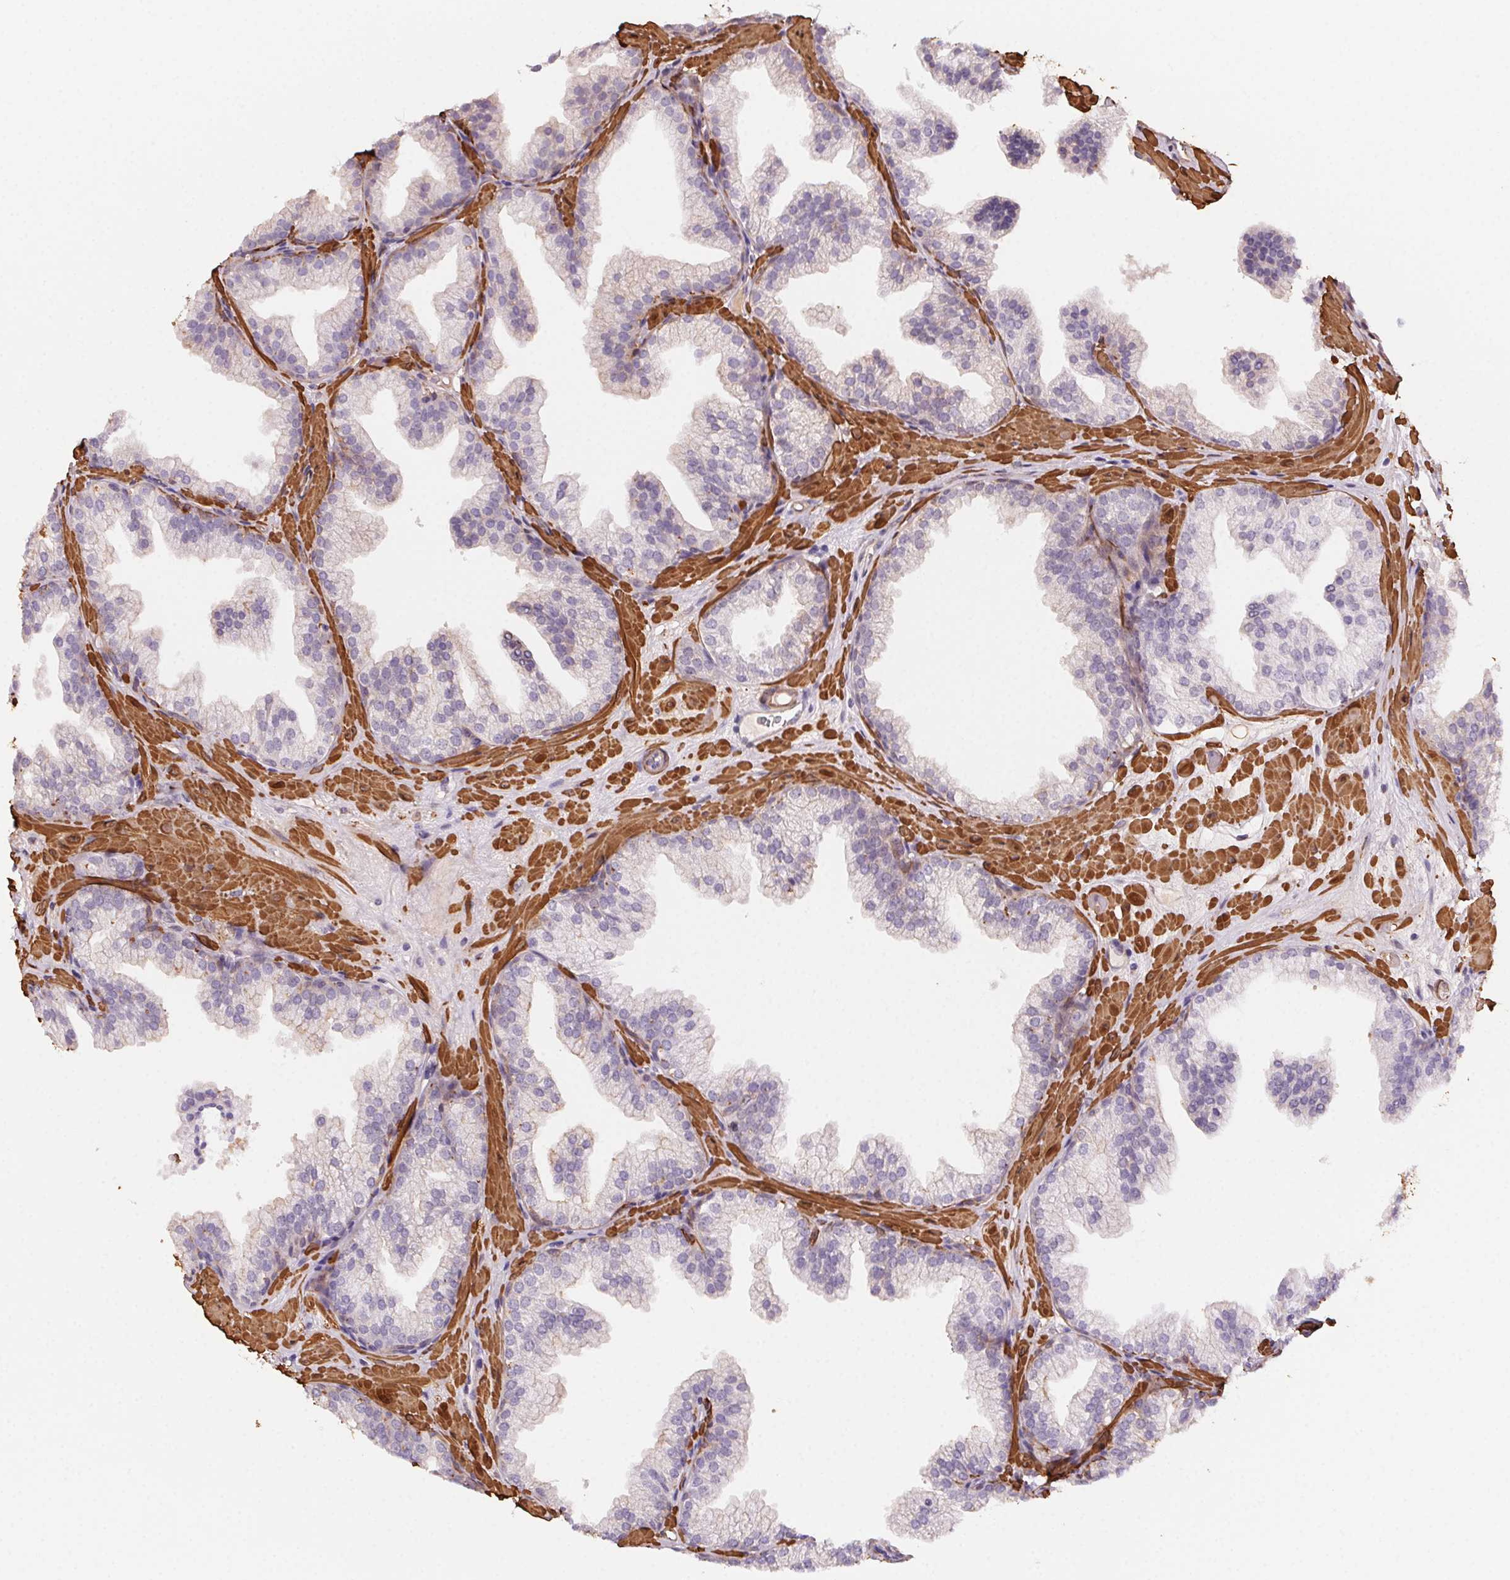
{"staining": {"intensity": "moderate", "quantity": "<25%", "location": "cytoplasmic/membranous"}, "tissue": "prostate", "cell_type": "Glandular cells", "image_type": "normal", "snomed": [{"axis": "morphology", "description": "Normal tissue, NOS"}, {"axis": "topography", "description": "Prostate"}], "caption": "The immunohistochemical stain labels moderate cytoplasmic/membranous expression in glandular cells of unremarkable prostate.", "gene": "GPX8", "patient": {"sex": "male", "age": 37}}